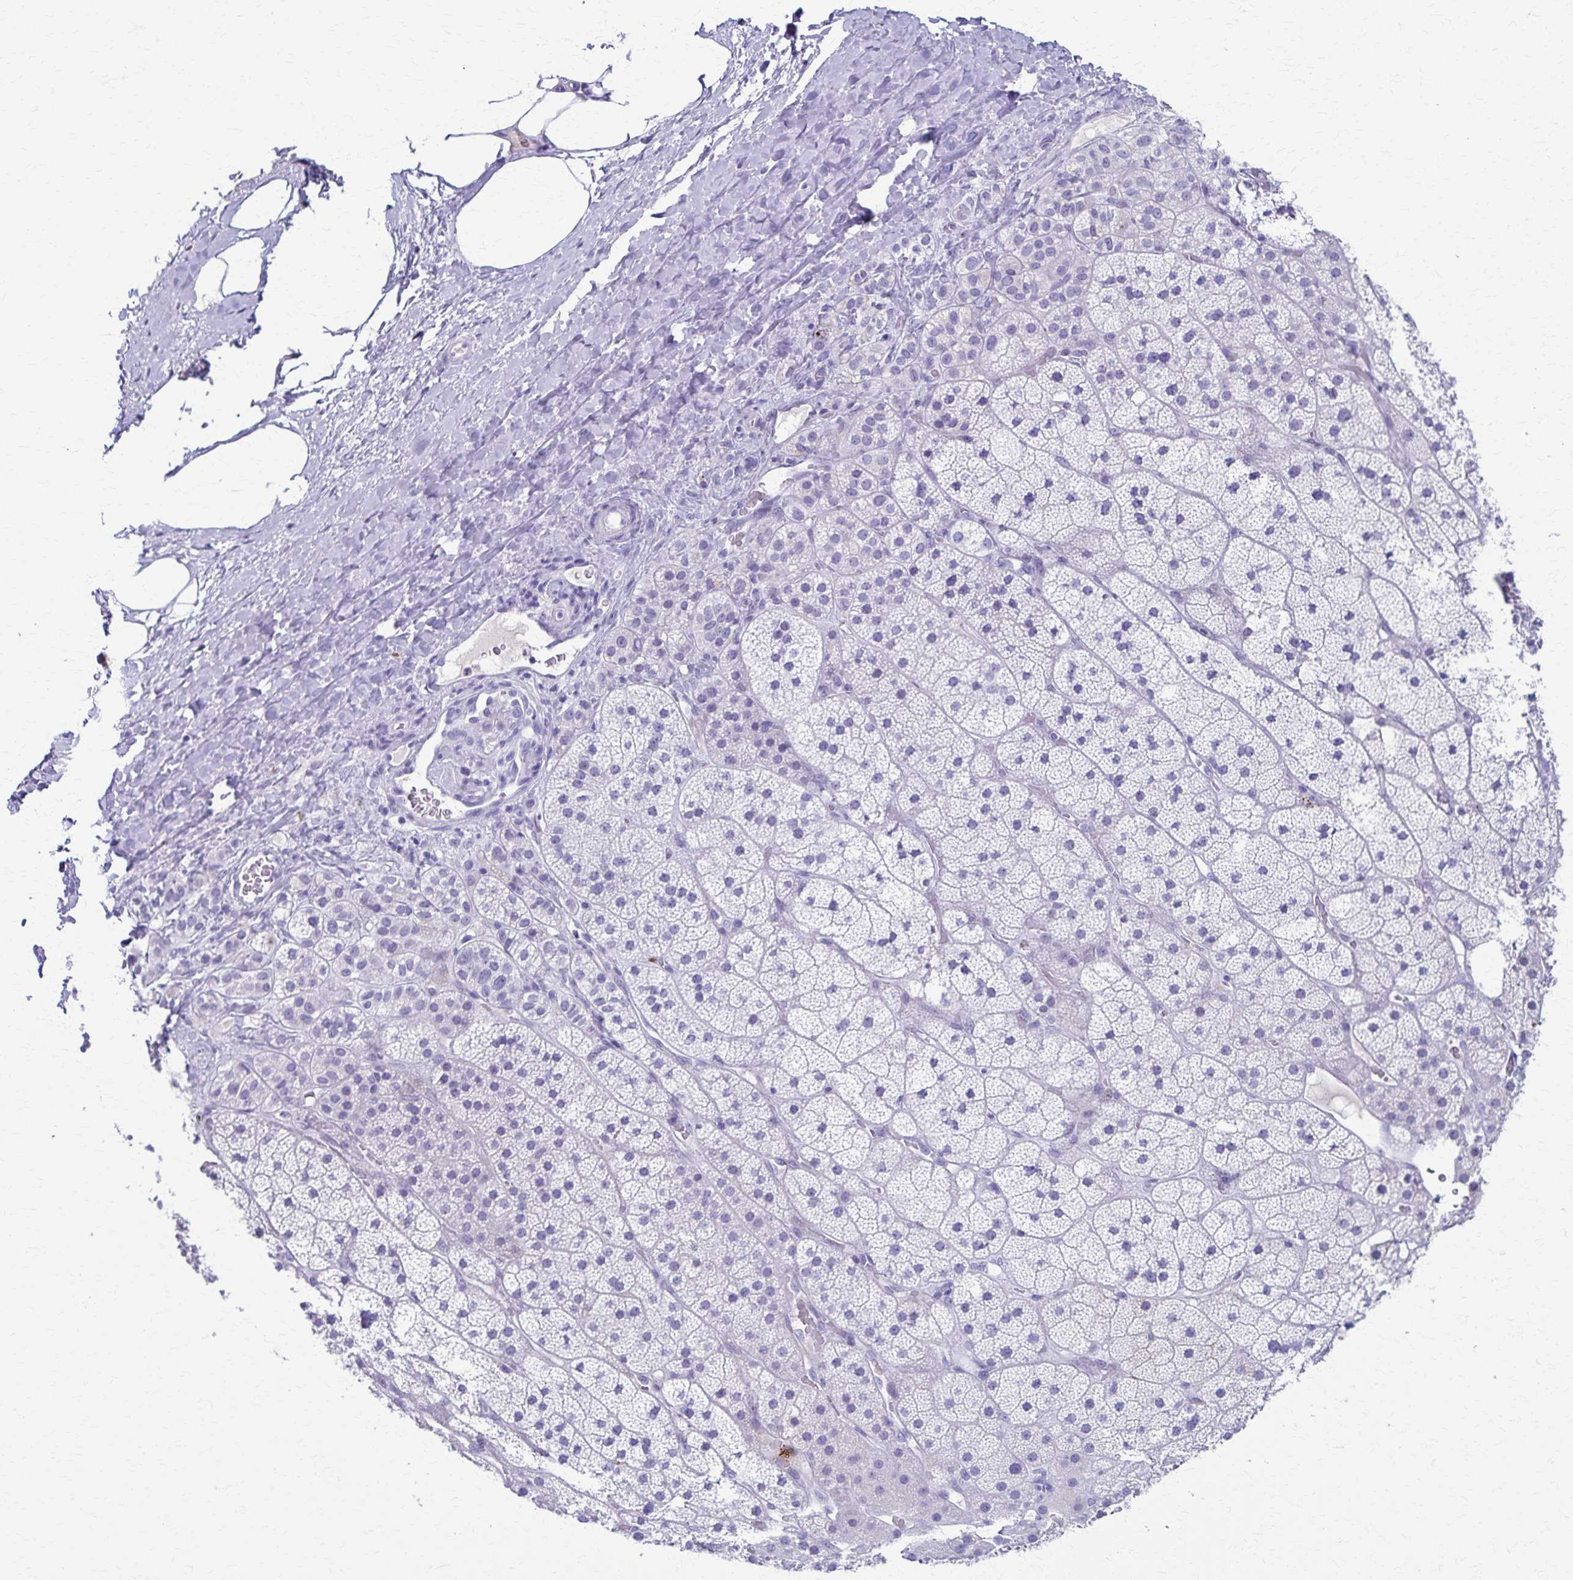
{"staining": {"intensity": "weak", "quantity": "<25%", "location": "cytoplasmic/membranous"}, "tissue": "adrenal gland", "cell_type": "Glandular cells", "image_type": "normal", "snomed": [{"axis": "morphology", "description": "Normal tissue, NOS"}, {"axis": "topography", "description": "Adrenal gland"}], "caption": "DAB immunohistochemical staining of benign adrenal gland exhibits no significant positivity in glandular cells.", "gene": "TMEM60", "patient": {"sex": "male", "age": 57}}